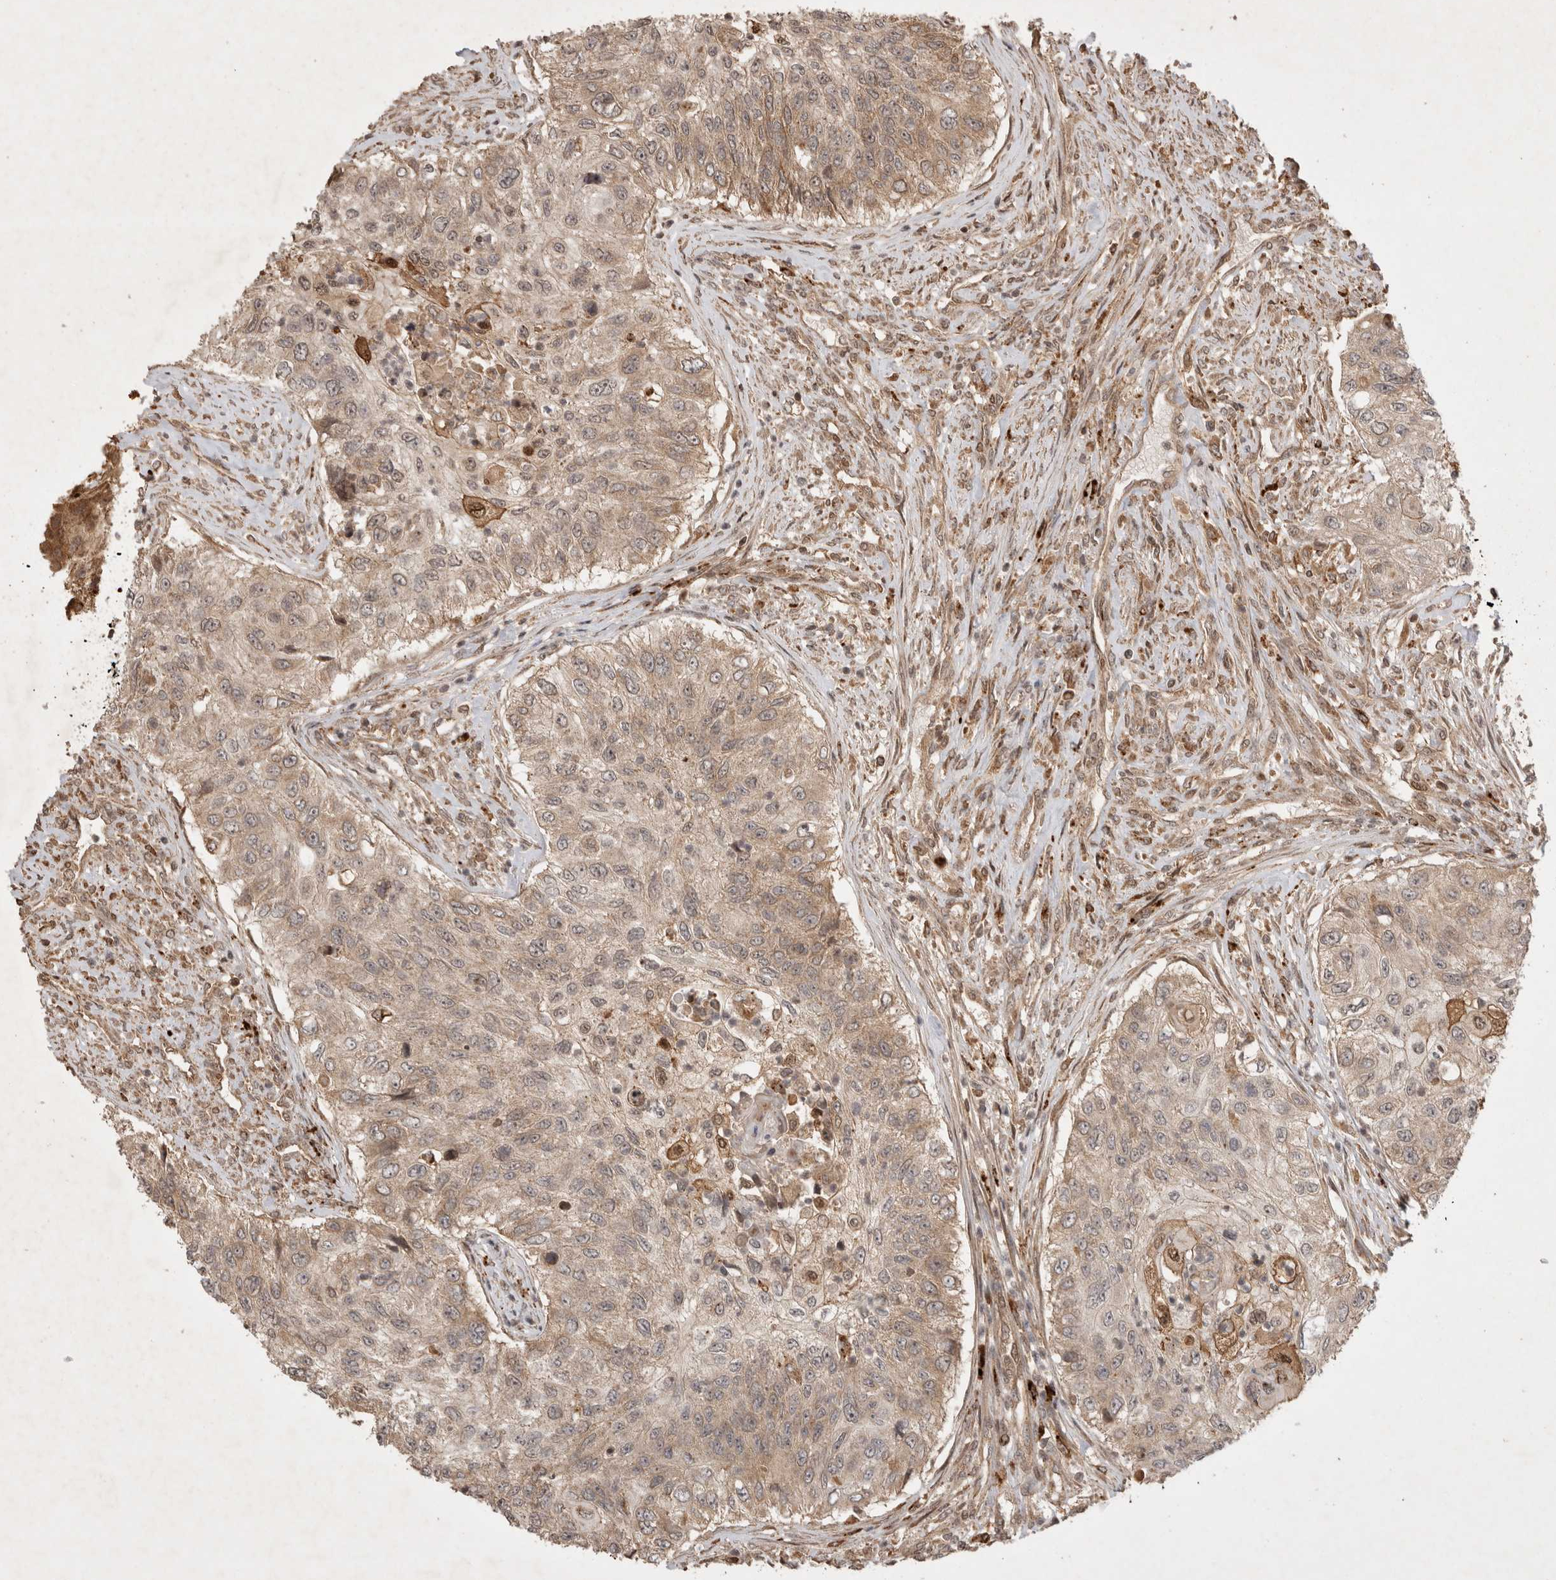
{"staining": {"intensity": "weak", "quantity": "25%-75%", "location": "cytoplasmic/membranous"}, "tissue": "urothelial cancer", "cell_type": "Tumor cells", "image_type": "cancer", "snomed": [{"axis": "morphology", "description": "Urothelial carcinoma, High grade"}, {"axis": "topography", "description": "Urinary bladder"}], "caption": "Protein positivity by IHC reveals weak cytoplasmic/membranous expression in approximately 25%-75% of tumor cells in high-grade urothelial carcinoma. Nuclei are stained in blue.", "gene": "FAM221A", "patient": {"sex": "female", "age": 60}}